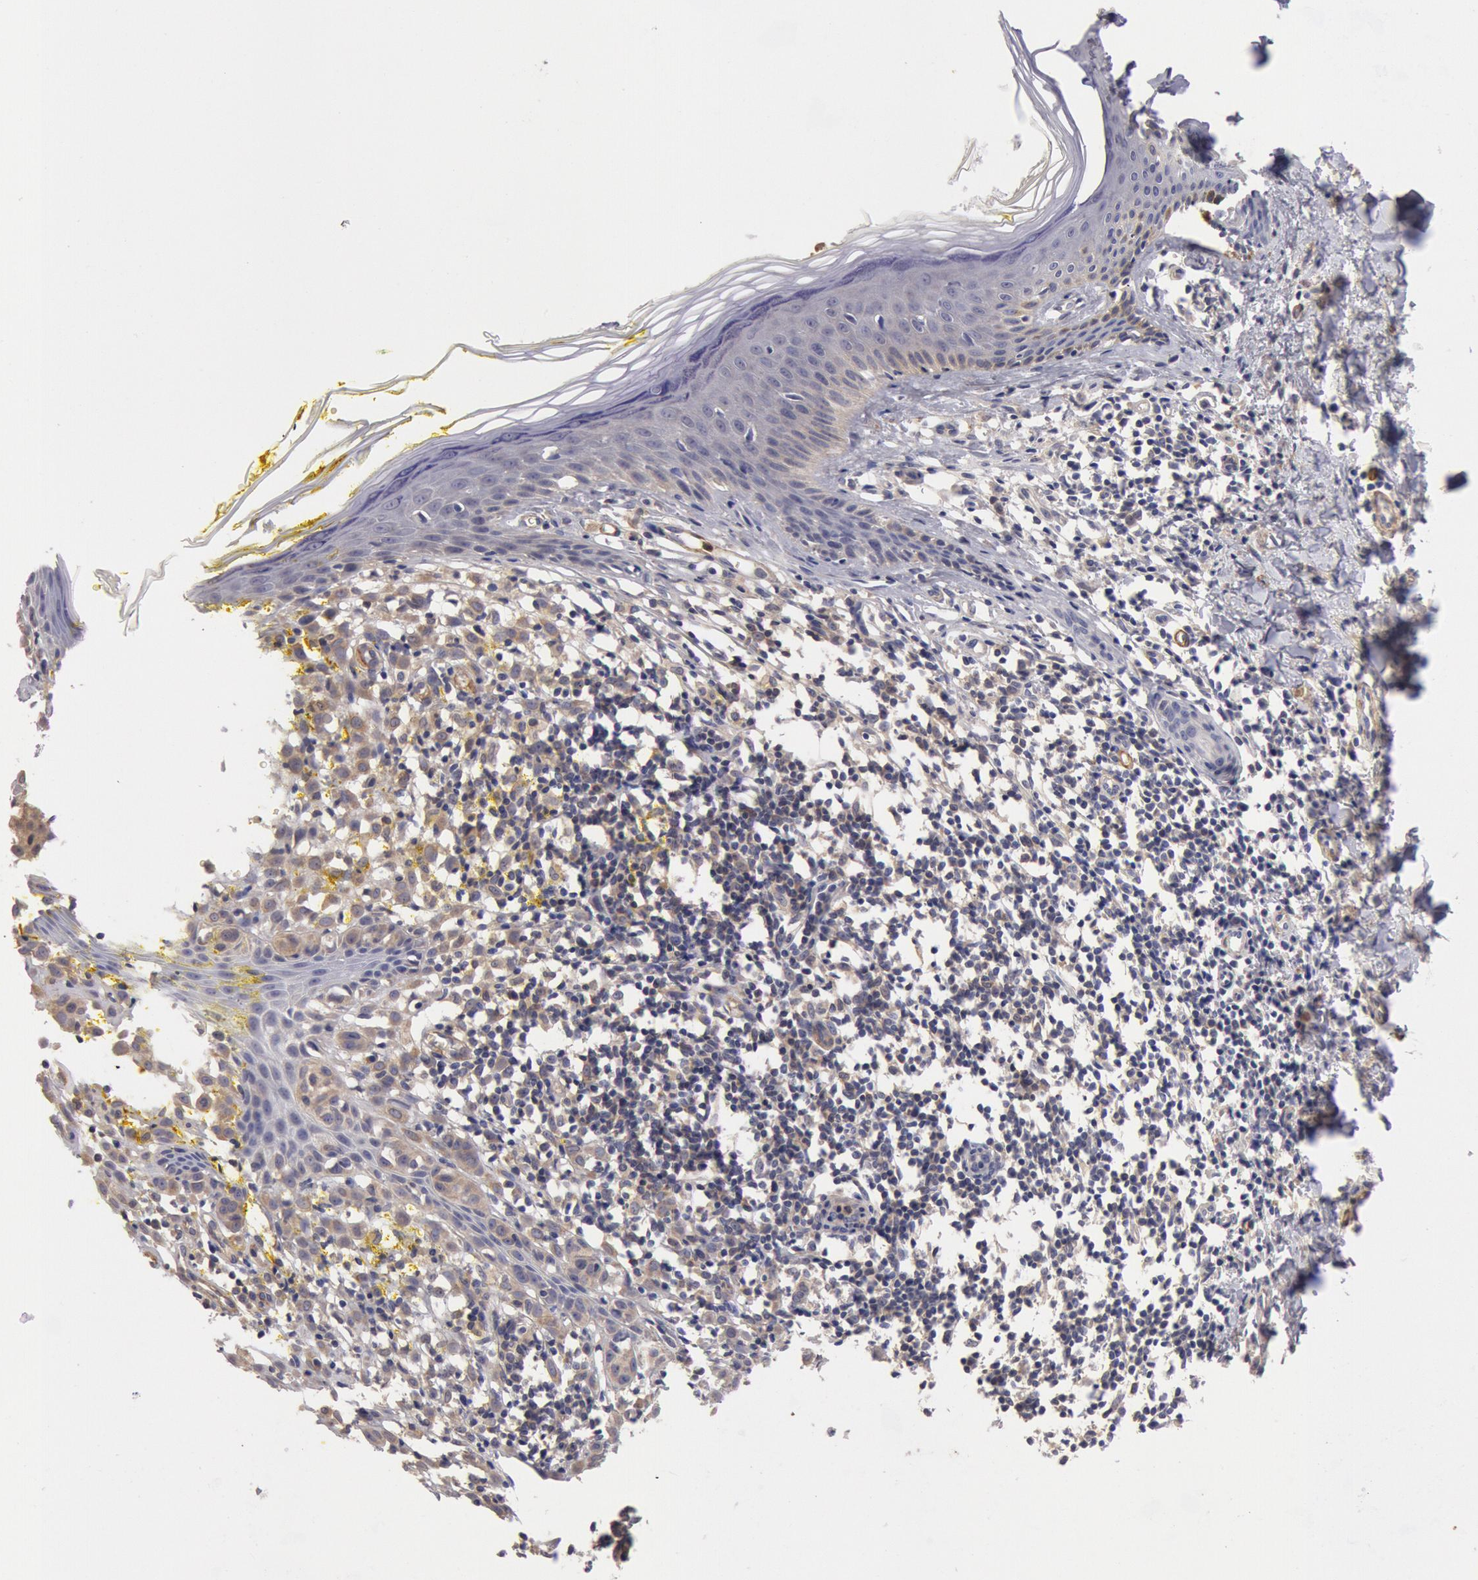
{"staining": {"intensity": "weak", "quantity": "25%-75%", "location": "cytoplasmic/membranous"}, "tissue": "melanoma", "cell_type": "Tumor cells", "image_type": "cancer", "snomed": [{"axis": "morphology", "description": "Malignant melanoma, NOS"}, {"axis": "topography", "description": "Skin"}], "caption": "Immunohistochemistry photomicrograph of malignant melanoma stained for a protein (brown), which demonstrates low levels of weak cytoplasmic/membranous staining in approximately 25%-75% of tumor cells.", "gene": "TMED8", "patient": {"sex": "female", "age": 52}}